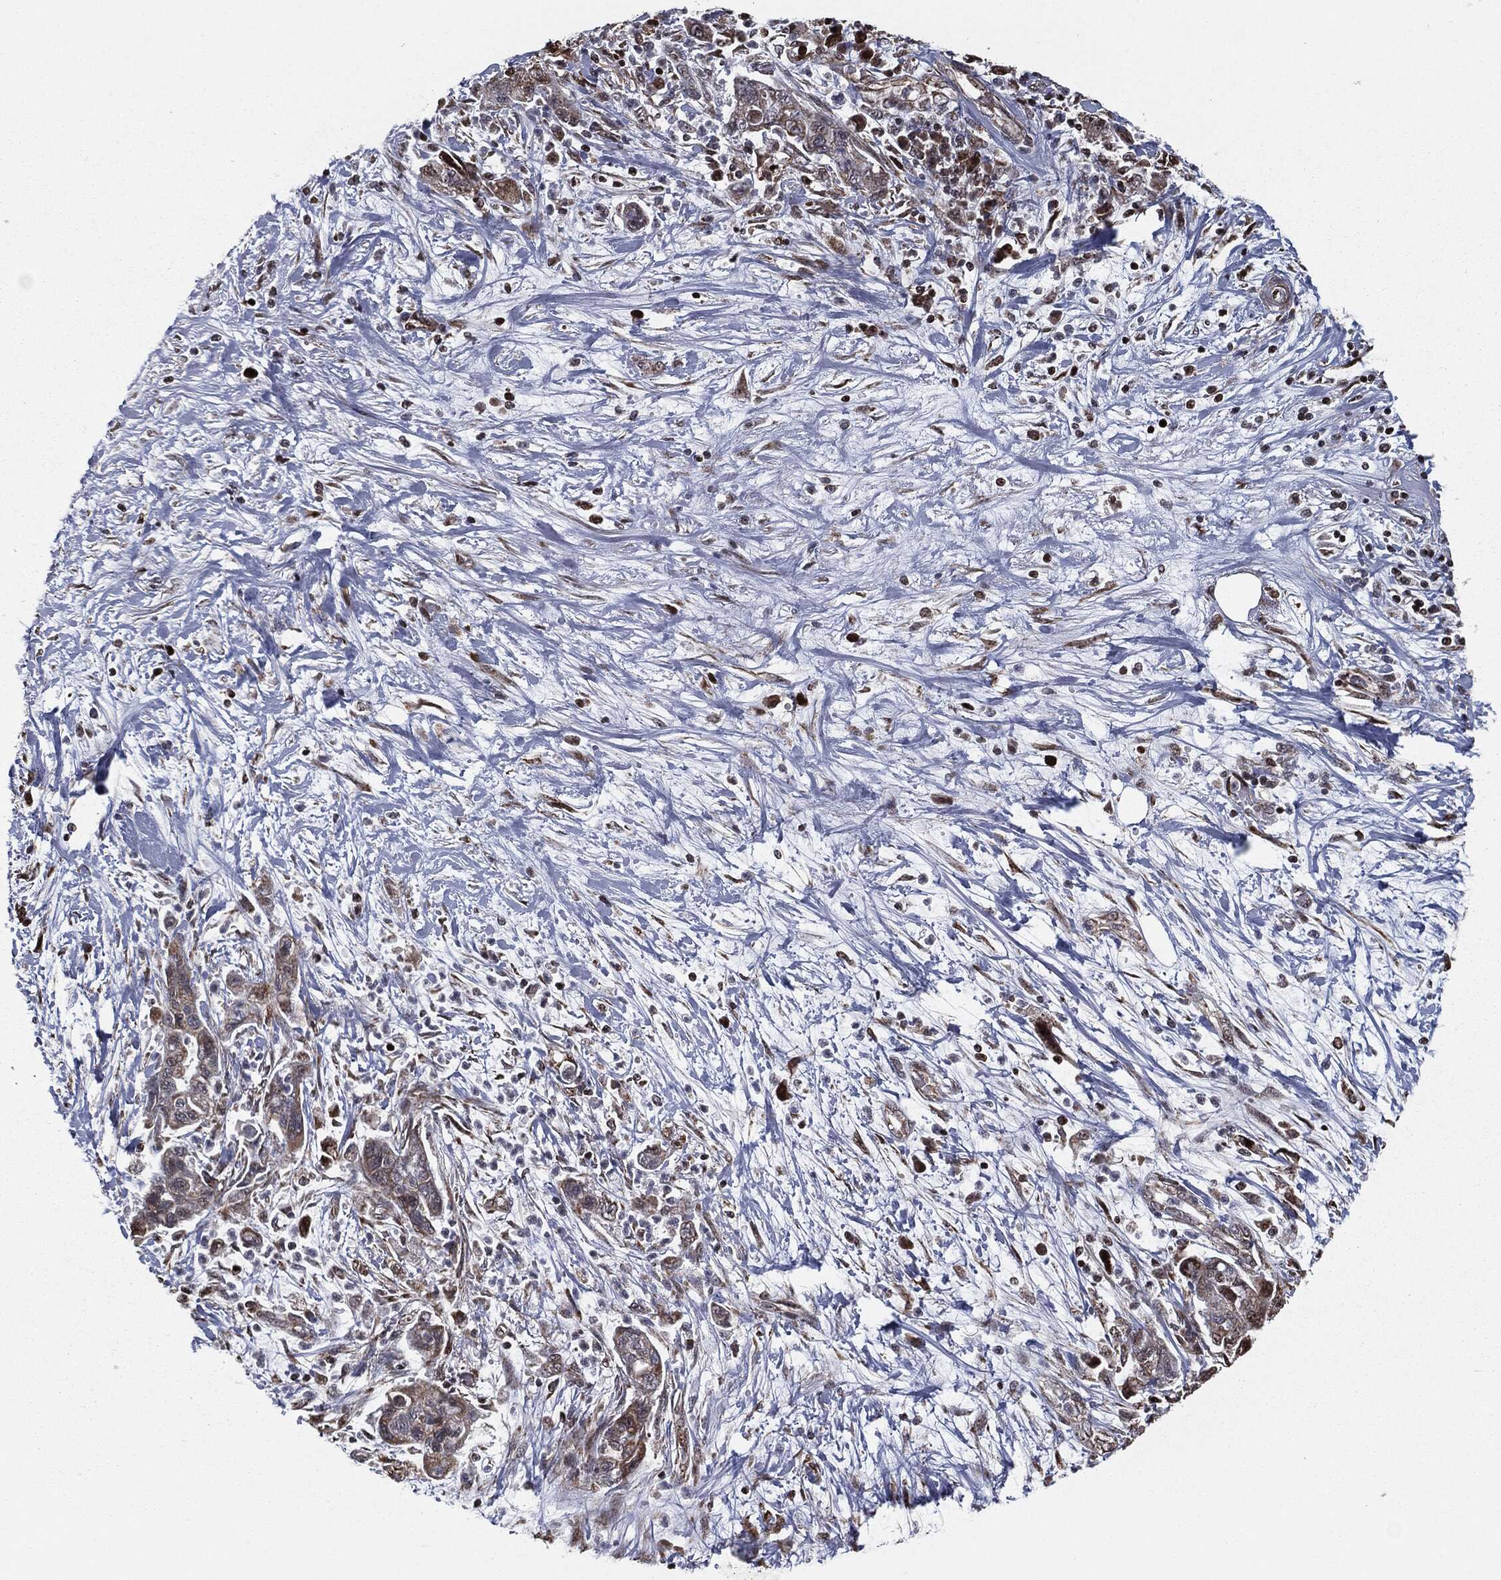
{"staining": {"intensity": "moderate", "quantity": "25%-75%", "location": "cytoplasmic/membranous"}, "tissue": "pancreatic cancer", "cell_type": "Tumor cells", "image_type": "cancer", "snomed": [{"axis": "morphology", "description": "Adenocarcinoma, NOS"}, {"axis": "topography", "description": "Pancreas"}], "caption": "Adenocarcinoma (pancreatic) stained for a protein exhibits moderate cytoplasmic/membranous positivity in tumor cells.", "gene": "CHCHD2", "patient": {"sex": "female", "age": 73}}